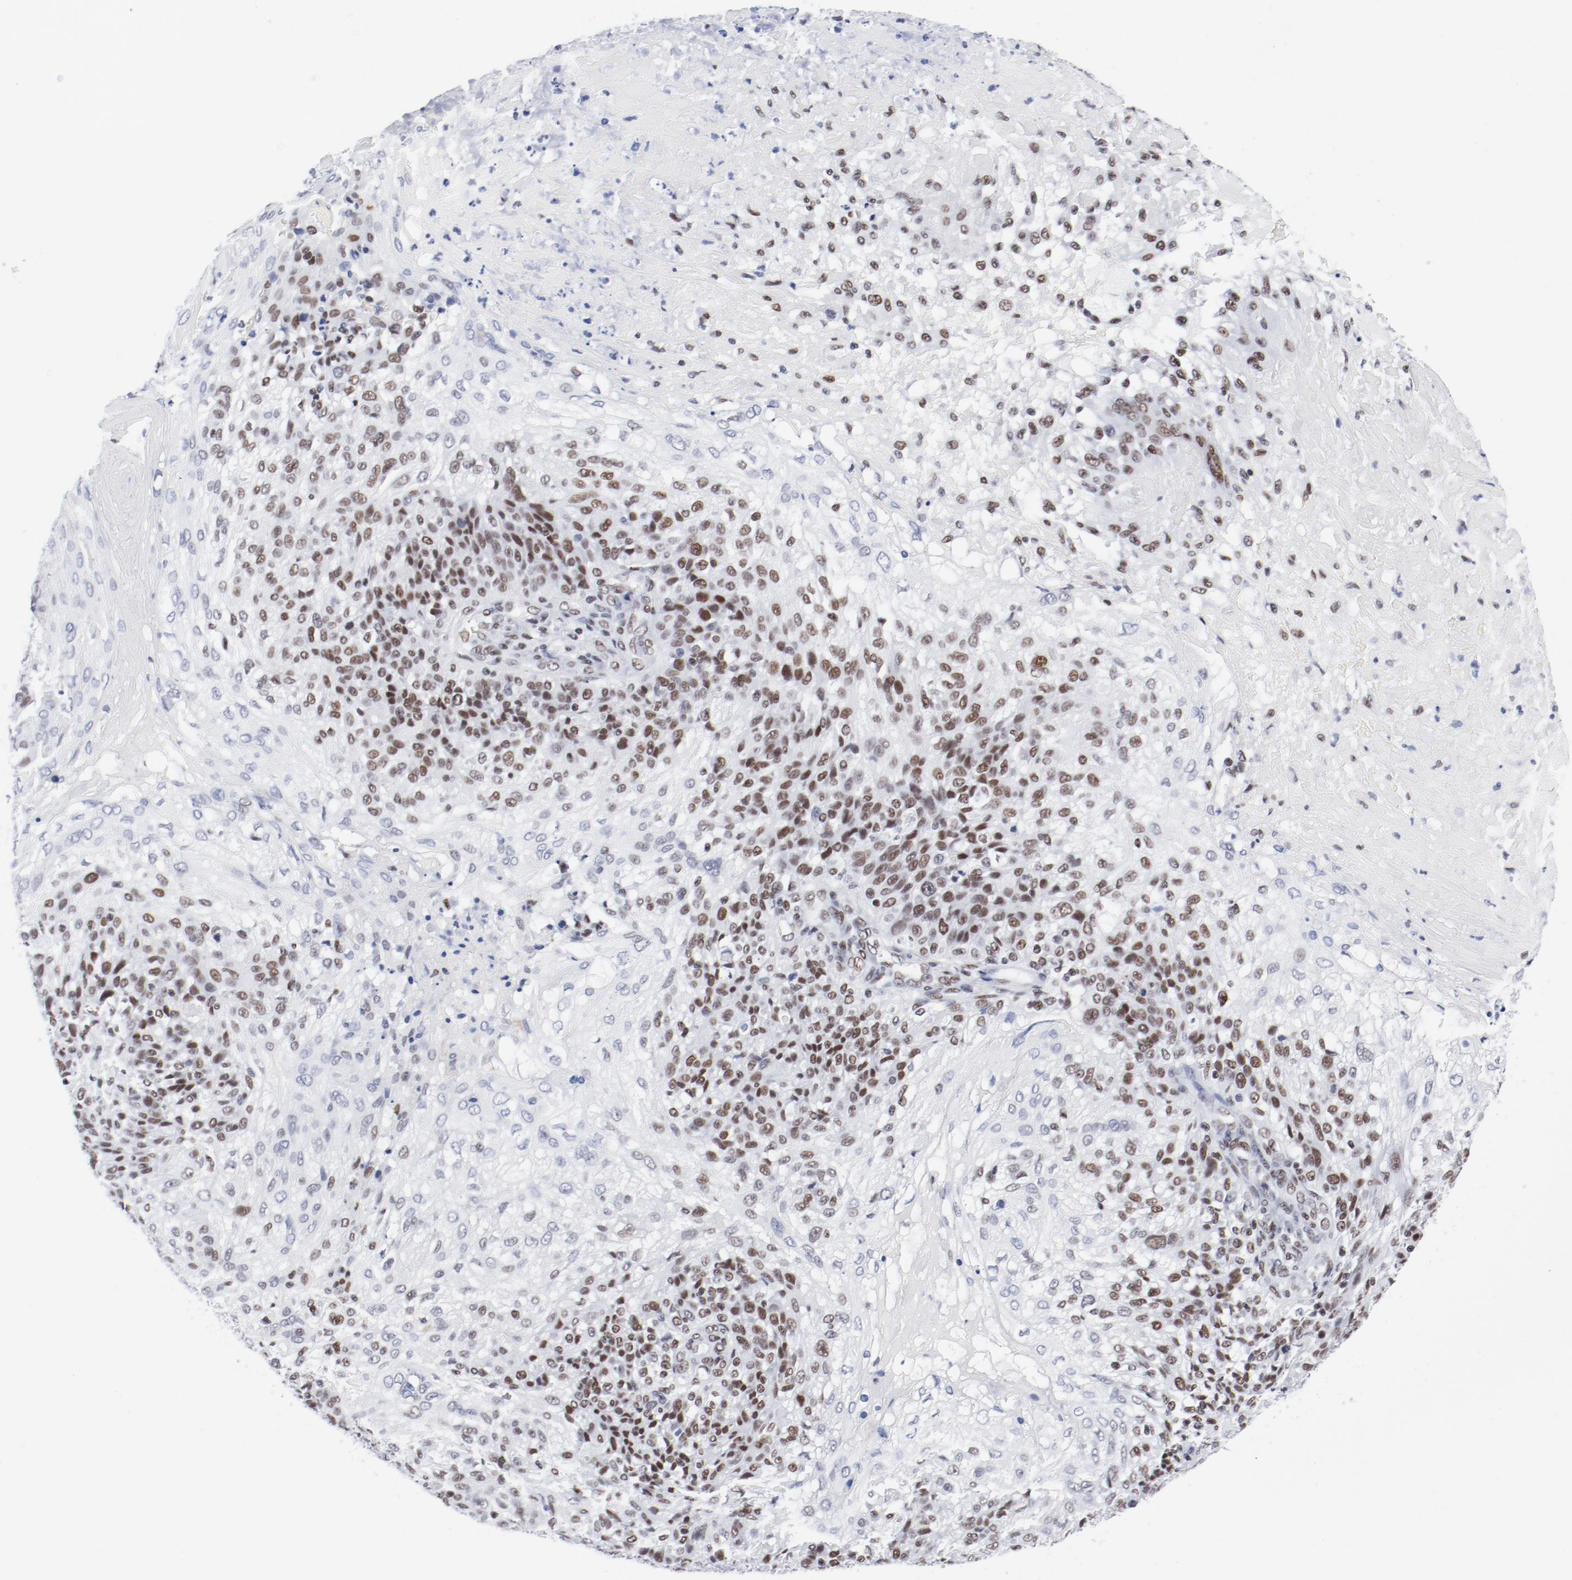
{"staining": {"intensity": "weak", "quantity": "25%-75%", "location": "nuclear"}, "tissue": "skin cancer", "cell_type": "Tumor cells", "image_type": "cancer", "snomed": [{"axis": "morphology", "description": "Normal tissue, NOS"}, {"axis": "morphology", "description": "Squamous cell carcinoma, NOS"}, {"axis": "topography", "description": "Skin"}], "caption": "Human skin squamous cell carcinoma stained with a brown dye demonstrates weak nuclear positive expression in approximately 25%-75% of tumor cells.", "gene": "ATF2", "patient": {"sex": "female", "age": 83}}